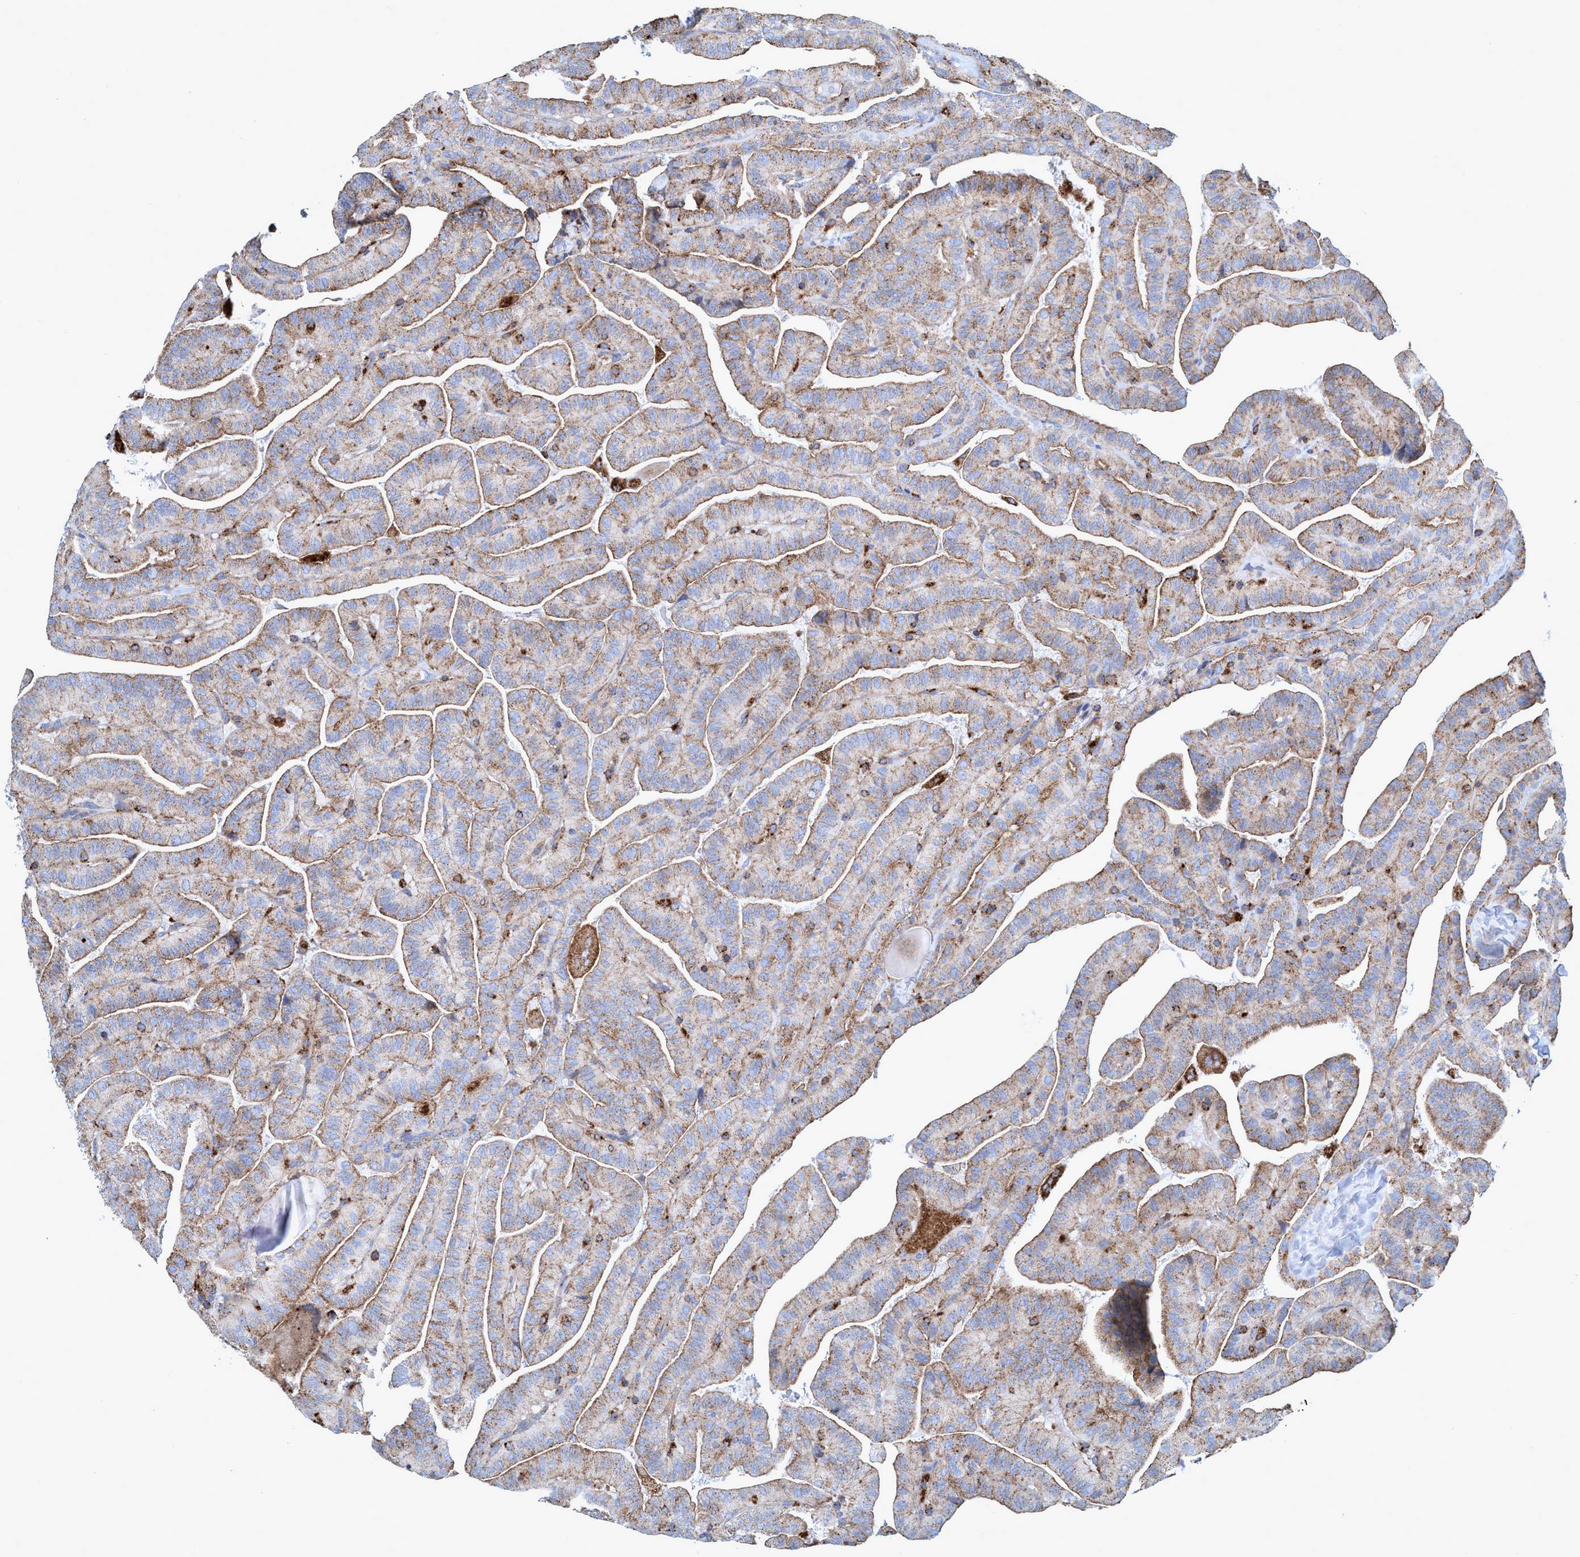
{"staining": {"intensity": "weak", "quantity": ">75%", "location": "cytoplasmic/membranous"}, "tissue": "thyroid cancer", "cell_type": "Tumor cells", "image_type": "cancer", "snomed": [{"axis": "morphology", "description": "Papillary adenocarcinoma, NOS"}, {"axis": "topography", "description": "Thyroid gland"}], "caption": "The micrograph displays immunohistochemical staining of thyroid cancer (papillary adenocarcinoma). There is weak cytoplasmic/membranous staining is identified in approximately >75% of tumor cells. The staining was performed using DAB to visualize the protein expression in brown, while the nuclei were stained in blue with hematoxylin (Magnification: 20x).", "gene": "TRIM65", "patient": {"sex": "male", "age": 77}}